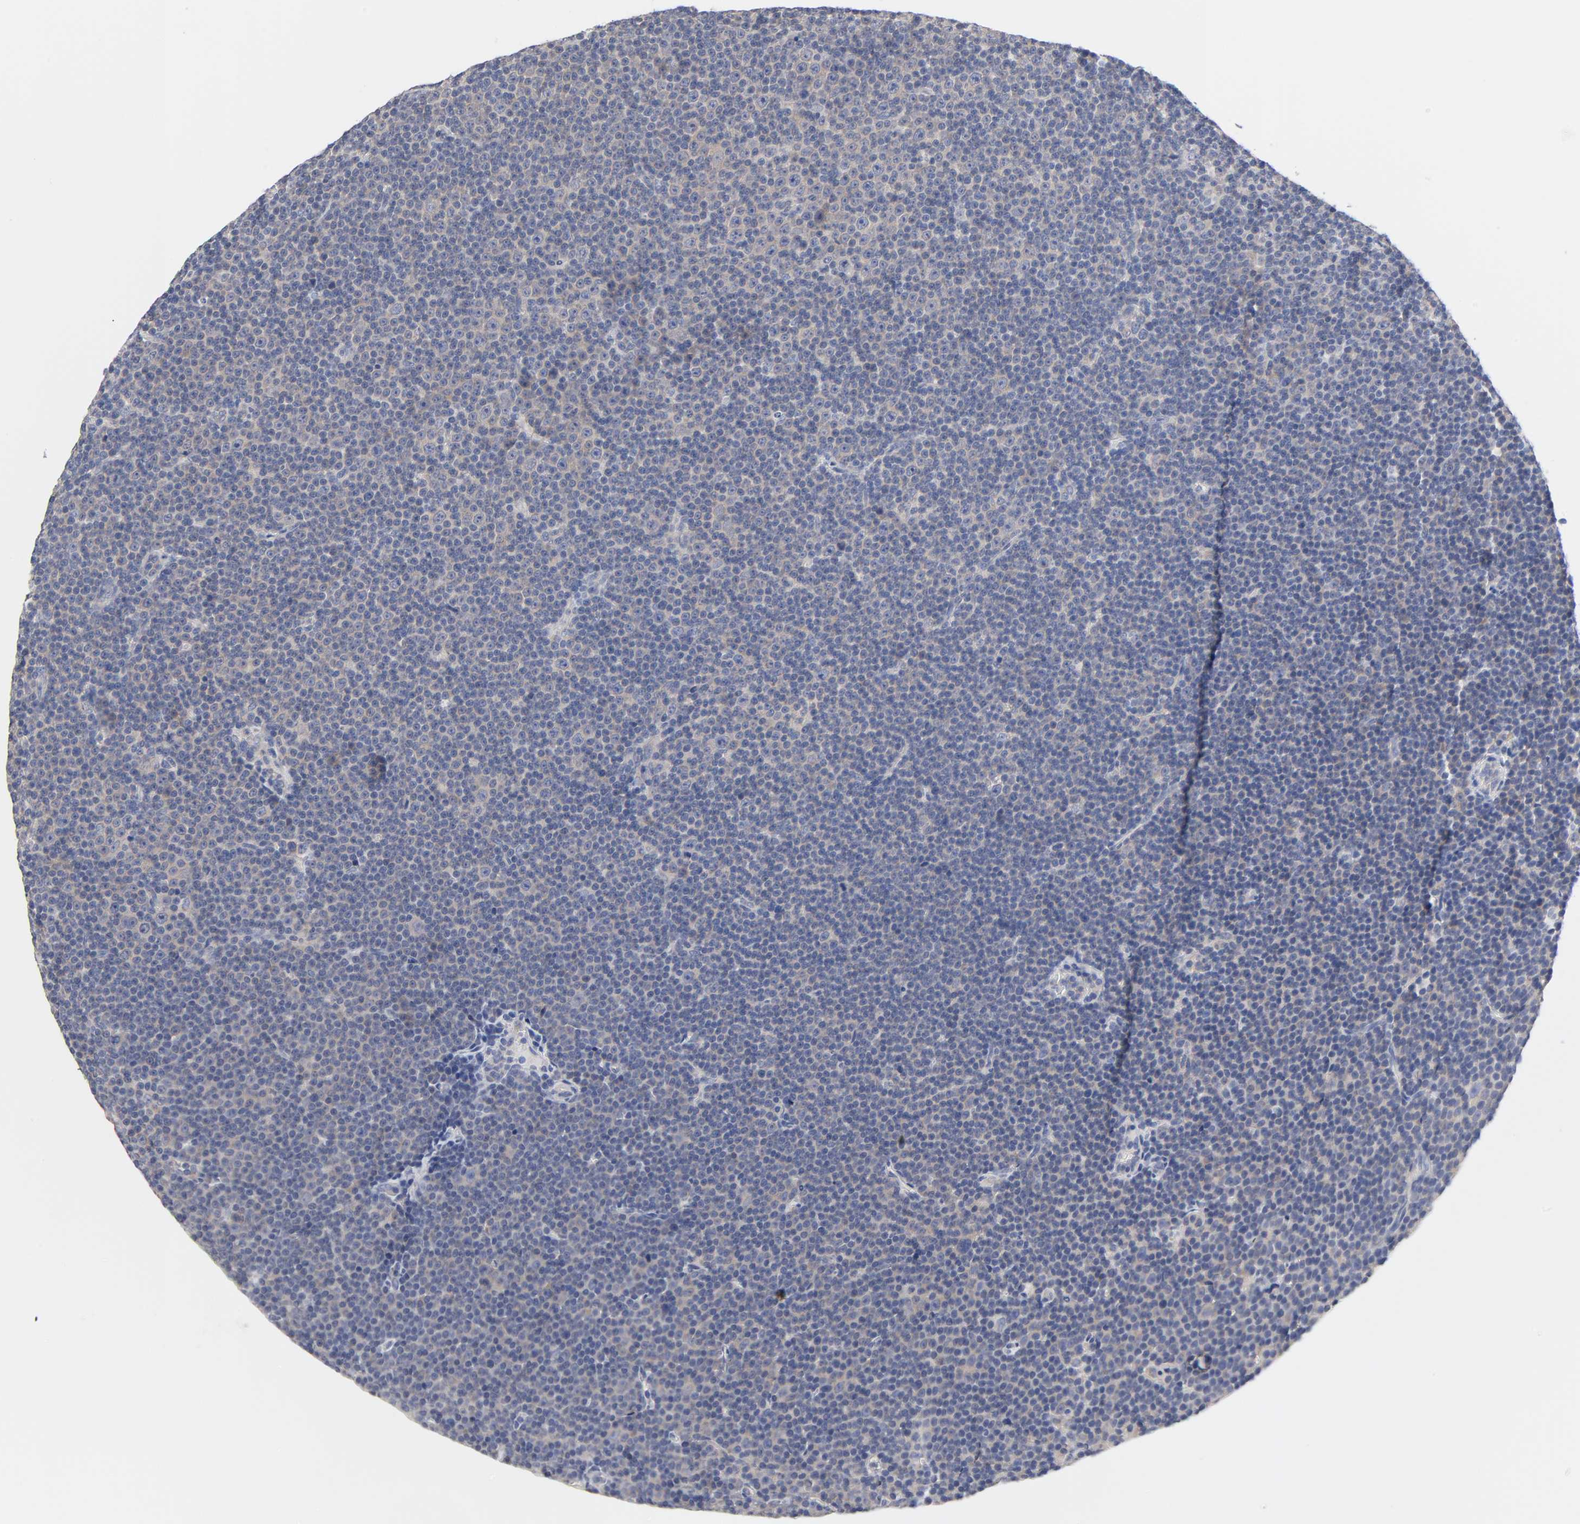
{"staining": {"intensity": "weak", "quantity": ">75%", "location": "cytoplasmic/membranous"}, "tissue": "lymphoma", "cell_type": "Tumor cells", "image_type": "cancer", "snomed": [{"axis": "morphology", "description": "Malignant lymphoma, non-Hodgkin's type, Low grade"}, {"axis": "topography", "description": "Lymph node"}], "caption": "Tumor cells display low levels of weak cytoplasmic/membranous staining in about >75% of cells in low-grade malignant lymphoma, non-Hodgkin's type.", "gene": "C17orf75", "patient": {"sex": "female", "age": 67}}